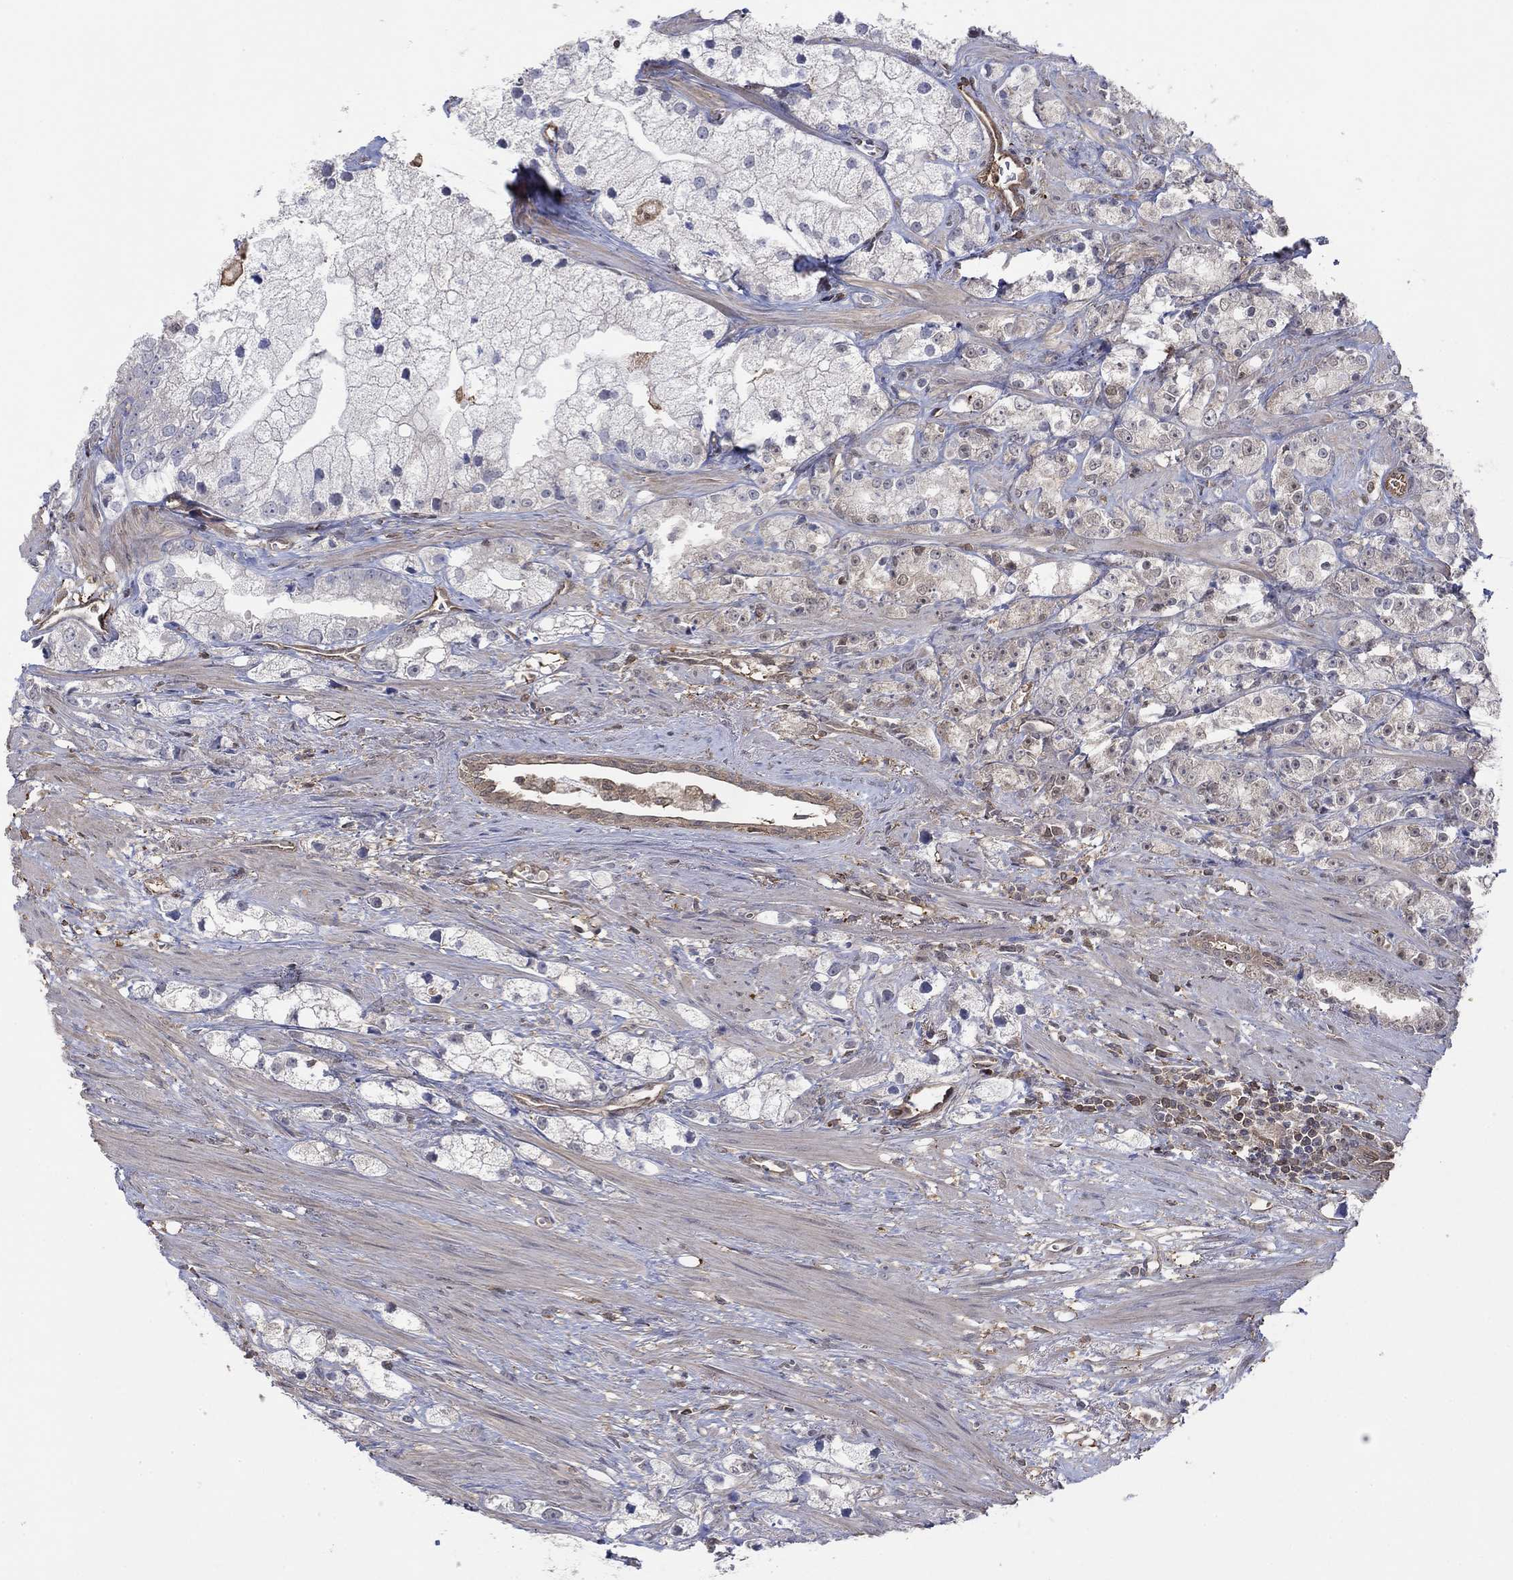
{"staining": {"intensity": "negative", "quantity": "none", "location": "none"}, "tissue": "prostate cancer", "cell_type": "Tumor cells", "image_type": "cancer", "snomed": [{"axis": "morphology", "description": "Adenocarcinoma, NOS"}, {"axis": "topography", "description": "Prostate and seminal vesicle, NOS"}, {"axis": "topography", "description": "Prostate"}], "caption": "Immunohistochemistry of prostate adenocarcinoma exhibits no expression in tumor cells. The staining was performed using DAB (3,3'-diaminobenzidine) to visualize the protein expression in brown, while the nuclei were stained in blue with hematoxylin (Magnification: 20x).", "gene": "RNF114", "patient": {"sex": "male", "age": 79}}